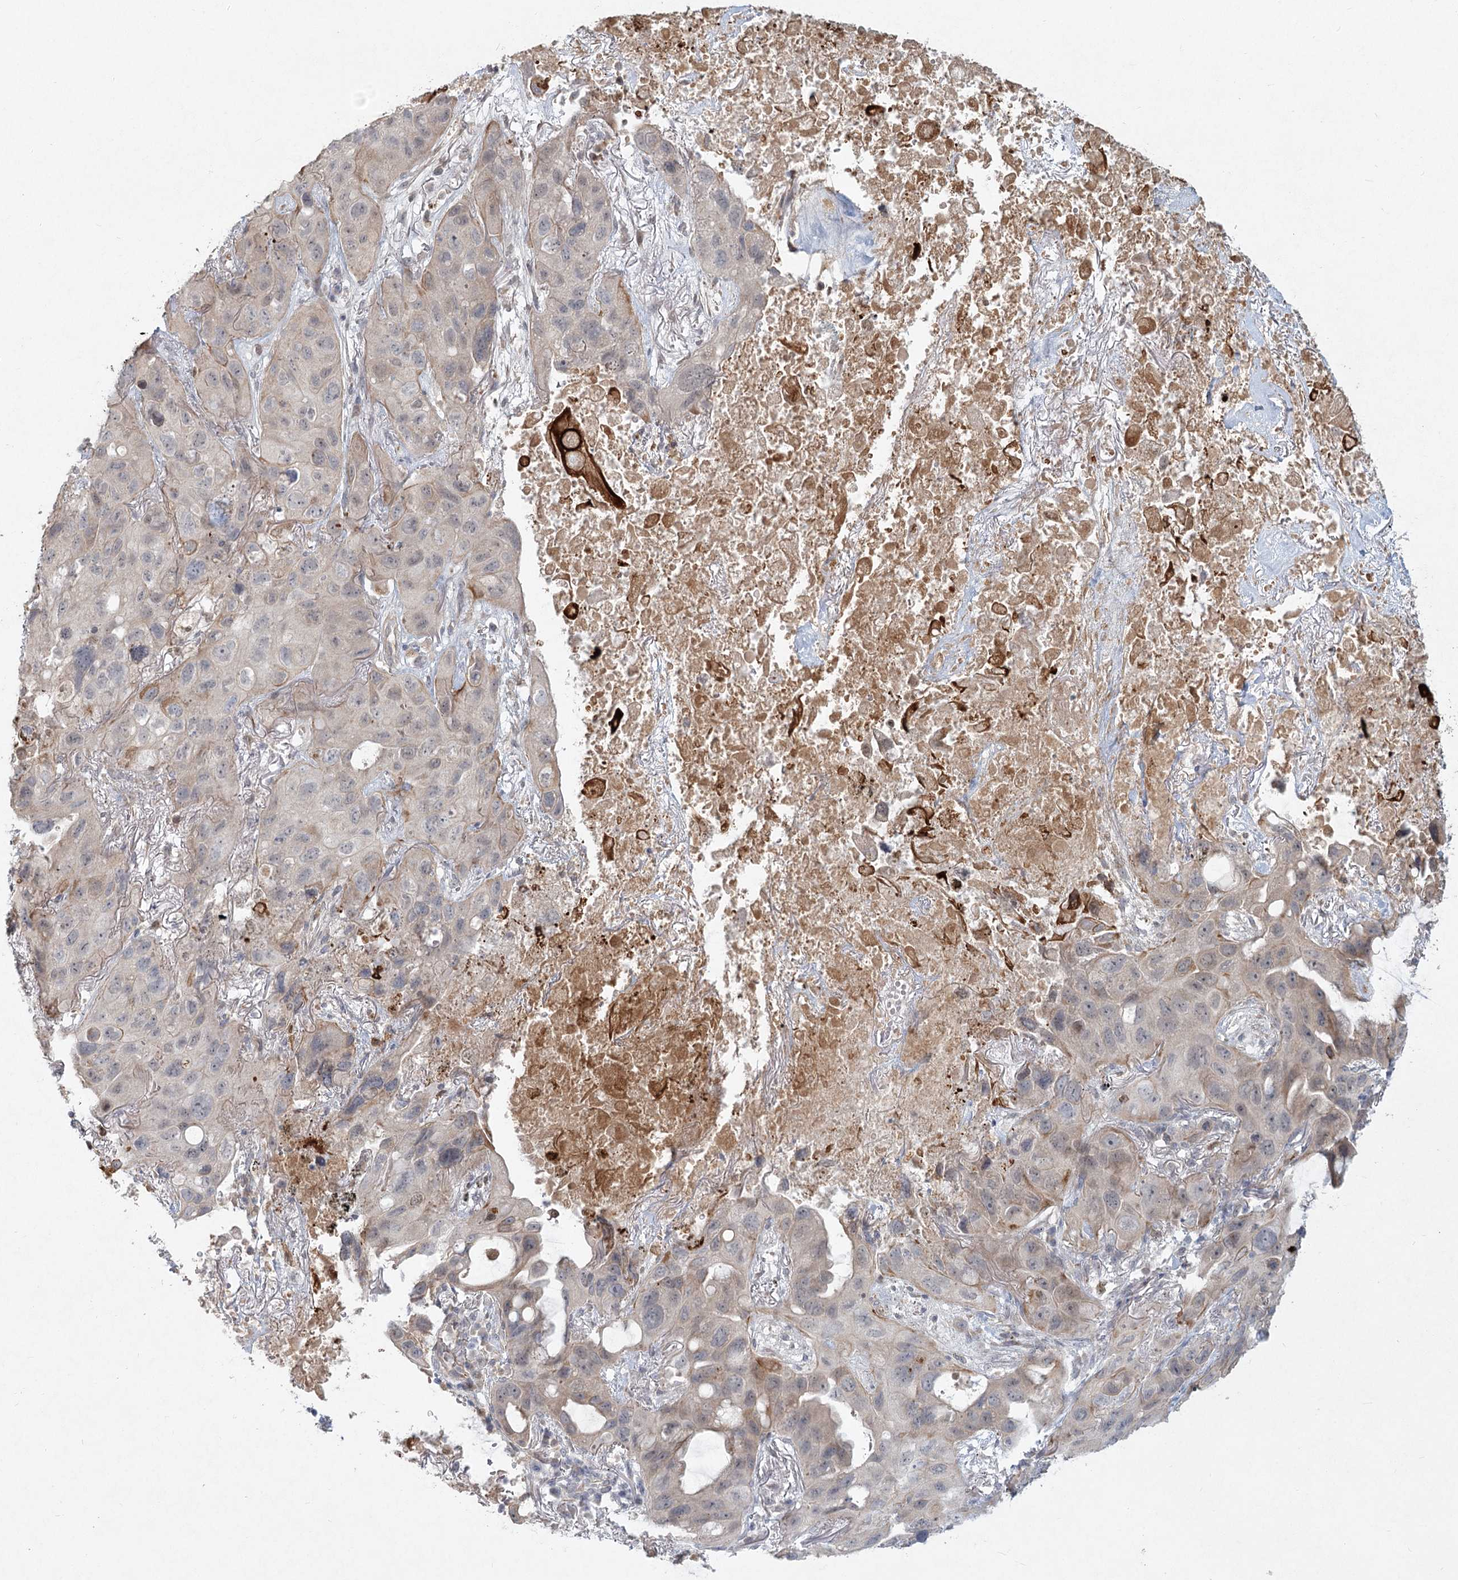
{"staining": {"intensity": "weak", "quantity": "<25%", "location": "cytoplasmic/membranous"}, "tissue": "lung cancer", "cell_type": "Tumor cells", "image_type": "cancer", "snomed": [{"axis": "morphology", "description": "Squamous cell carcinoma, NOS"}, {"axis": "topography", "description": "Lung"}], "caption": "Squamous cell carcinoma (lung) was stained to show a protein in brown. There is no significant positivity in tumor cells.", "gene": "LRP2BP", "patient": {"sex": "female", "age": 73}}